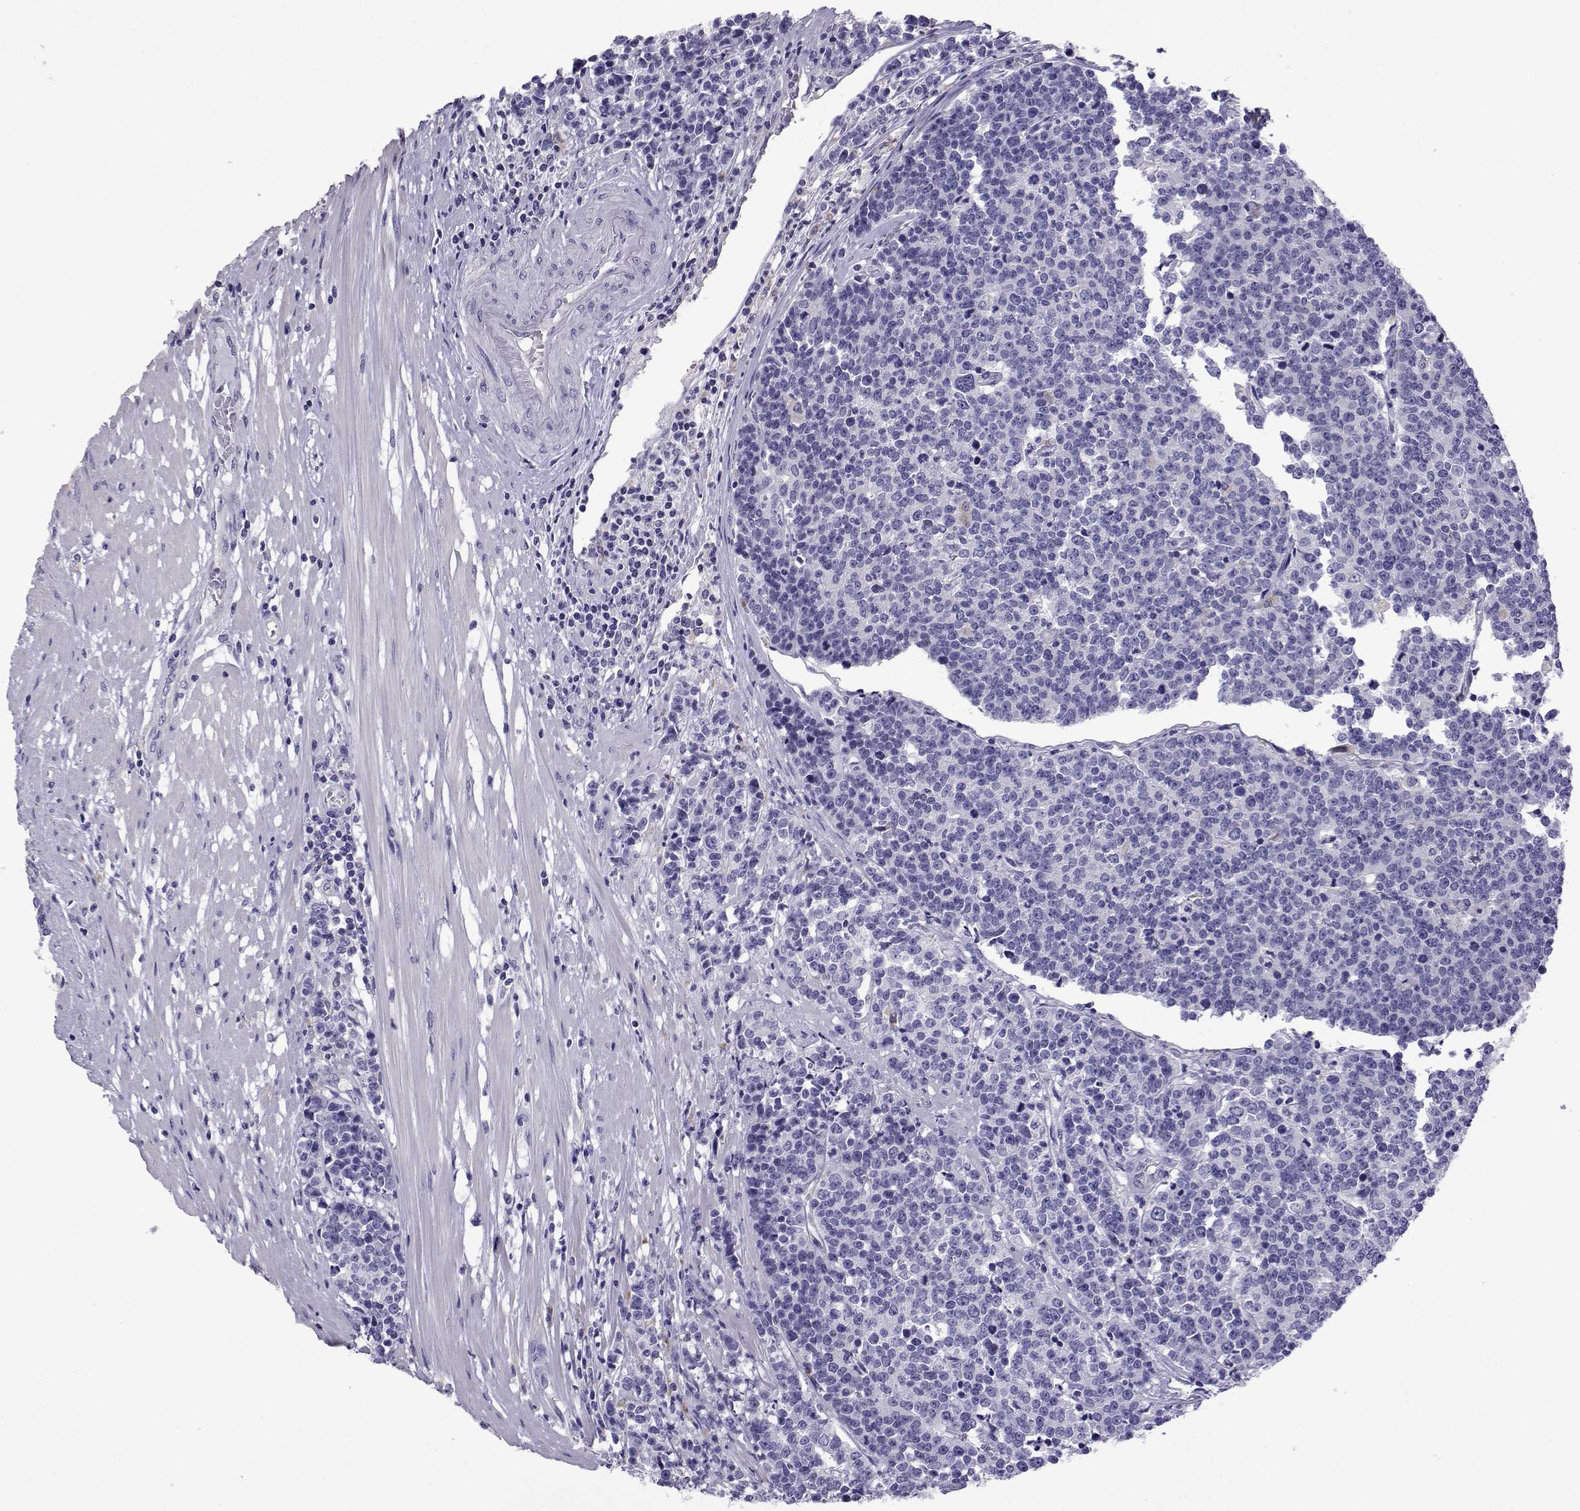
{"staining": {"intensity": "negative", "quantity": "none", "location": "none"}, "tissue": "prostate cancer", "cell_type": "Tumor cells", "image_type": "cancer", "snomed": [{"axis": "morphology", "description": "Adenocarcinoma, NOS"}, {"axis": "topography", "description": "Prostate"}], "caption": "This is an IHC histopathology image of human prostate adenocarcinoma. There is no expression in tumor cells.", "gene": "CFAP70", "patient": {"sex": "male", "age": 67}}